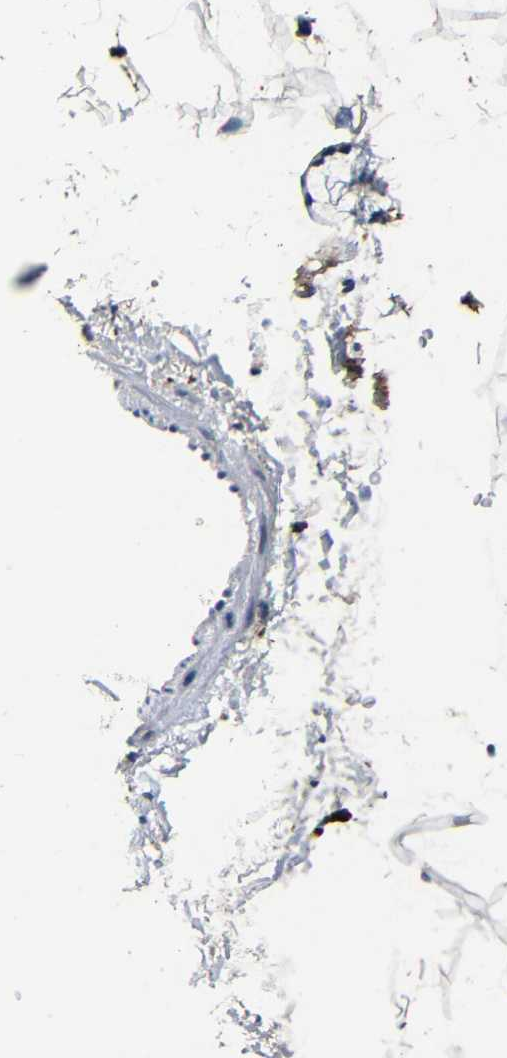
{"staining": {"intensity": "weak", "quantity": ">75%", "location": "cytoplasmic/membranous"}, "tissue": "adipose tissue", "cell_type": "Adipocytes", "image_type": "normal", "snomed": [{"axis": "morphology", "description": "Normal tissue, NOS"}, {"axis": "topography", "description": "Breast"}, {"axis": "topography", "description": "Soft tissue"}], "caption": "Immunohistochemical staining of benign adipose tissue displays >75% levels of weak cytoplasmic/membranous protein staining in approximately >75% of adipocytes. (Stains: DAB in brown, nuclei in blue, Microscopy: brightfield microscopy at high magnification).", "gene": "MYC", "patient": {"sex": "female", "age": 75}}